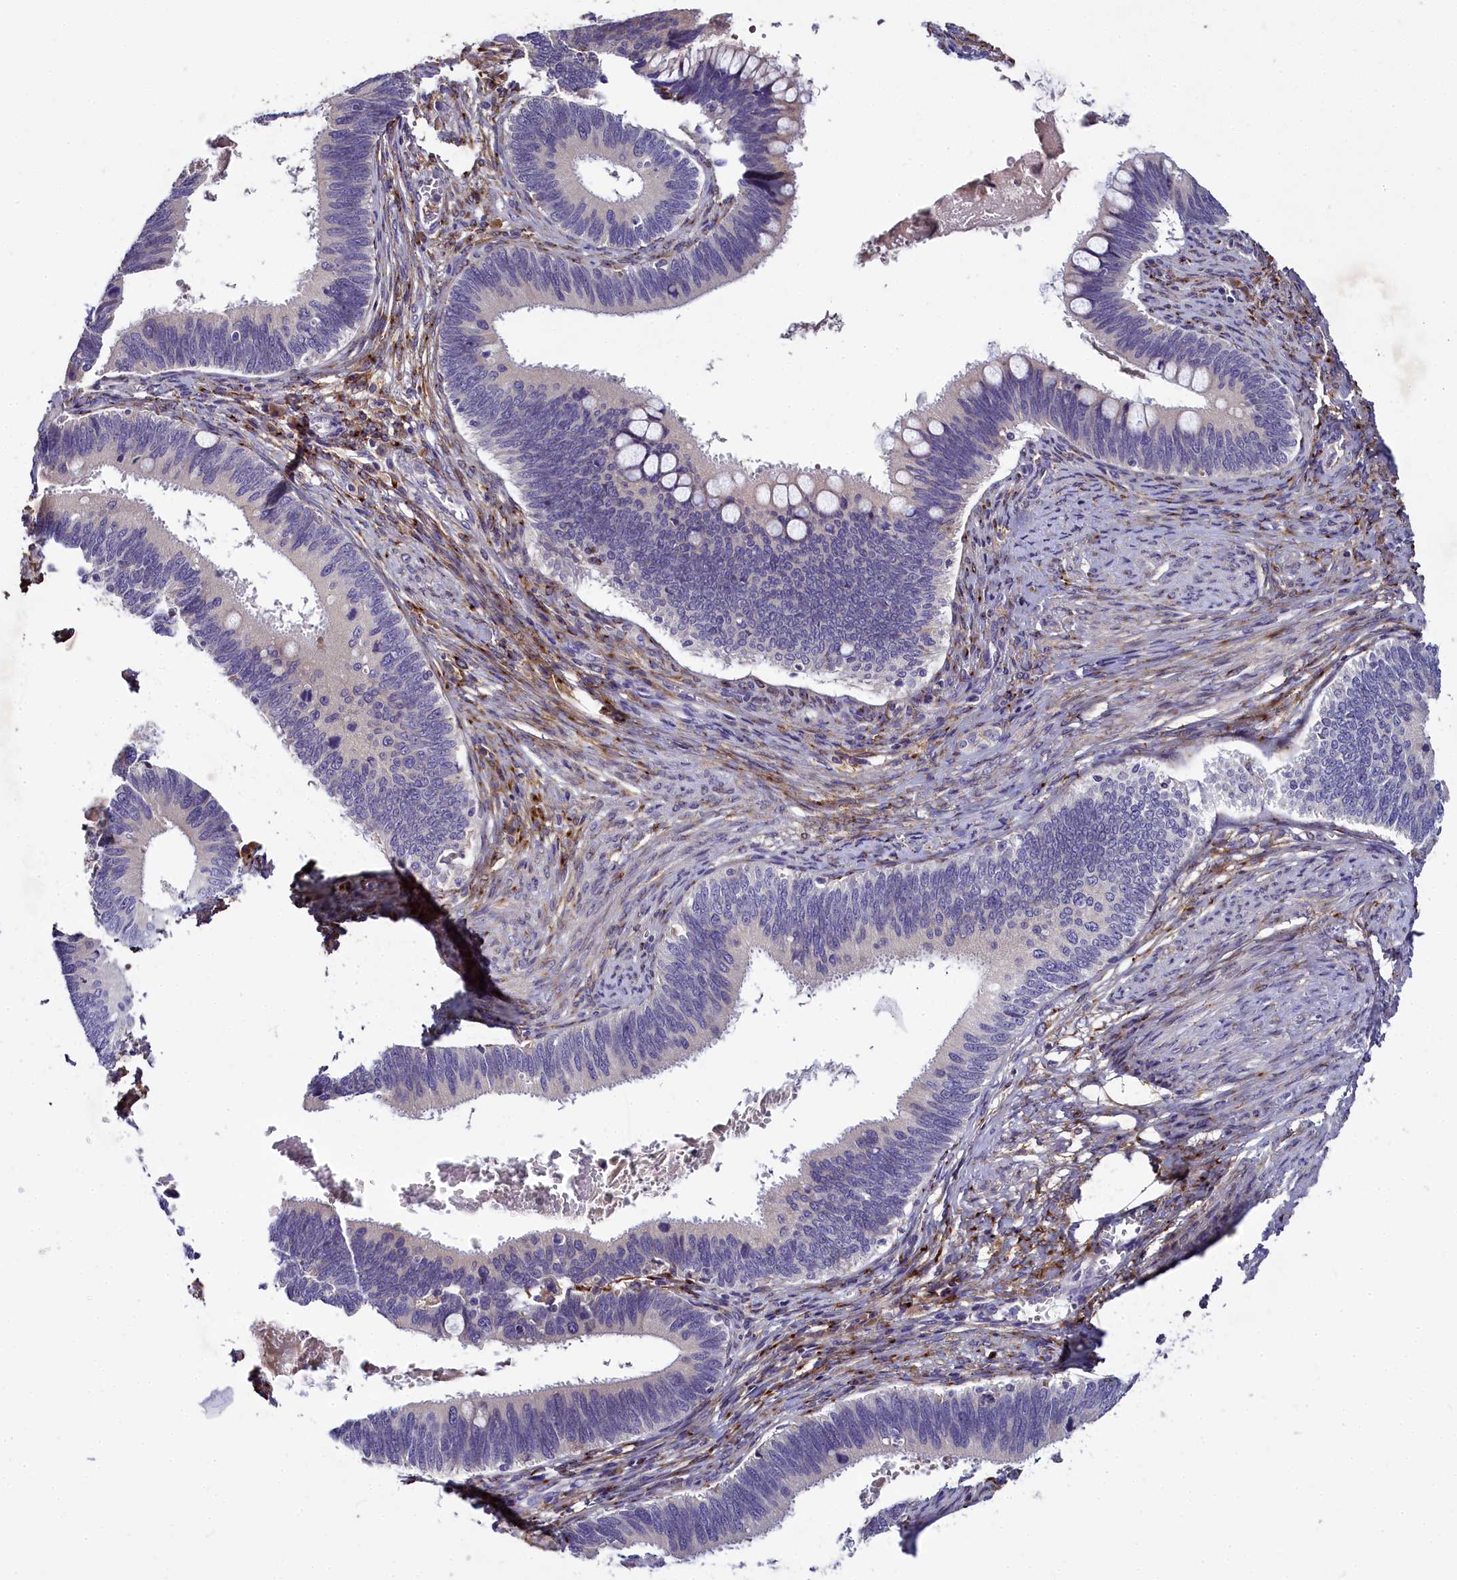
{"staining": {"intensity": "negative", "quantity": "none", "location": "none"}, "tissue": "cervical cancer", "cell_type": "Tumor cells", "image_type": "cancer", "snomed": [{"axis": "morphology", "description": "Adenocarcinoma, NOS"}, {"axis": "topography", "description": "Cervix"}], "caption": "This is an immunohistochemistry (IHC) micrograph of human cervical adenocarcinoma. There is no expression in tumor cells.", "gene": "MRC2", "patient": {"sex": "female", "age": 42}}